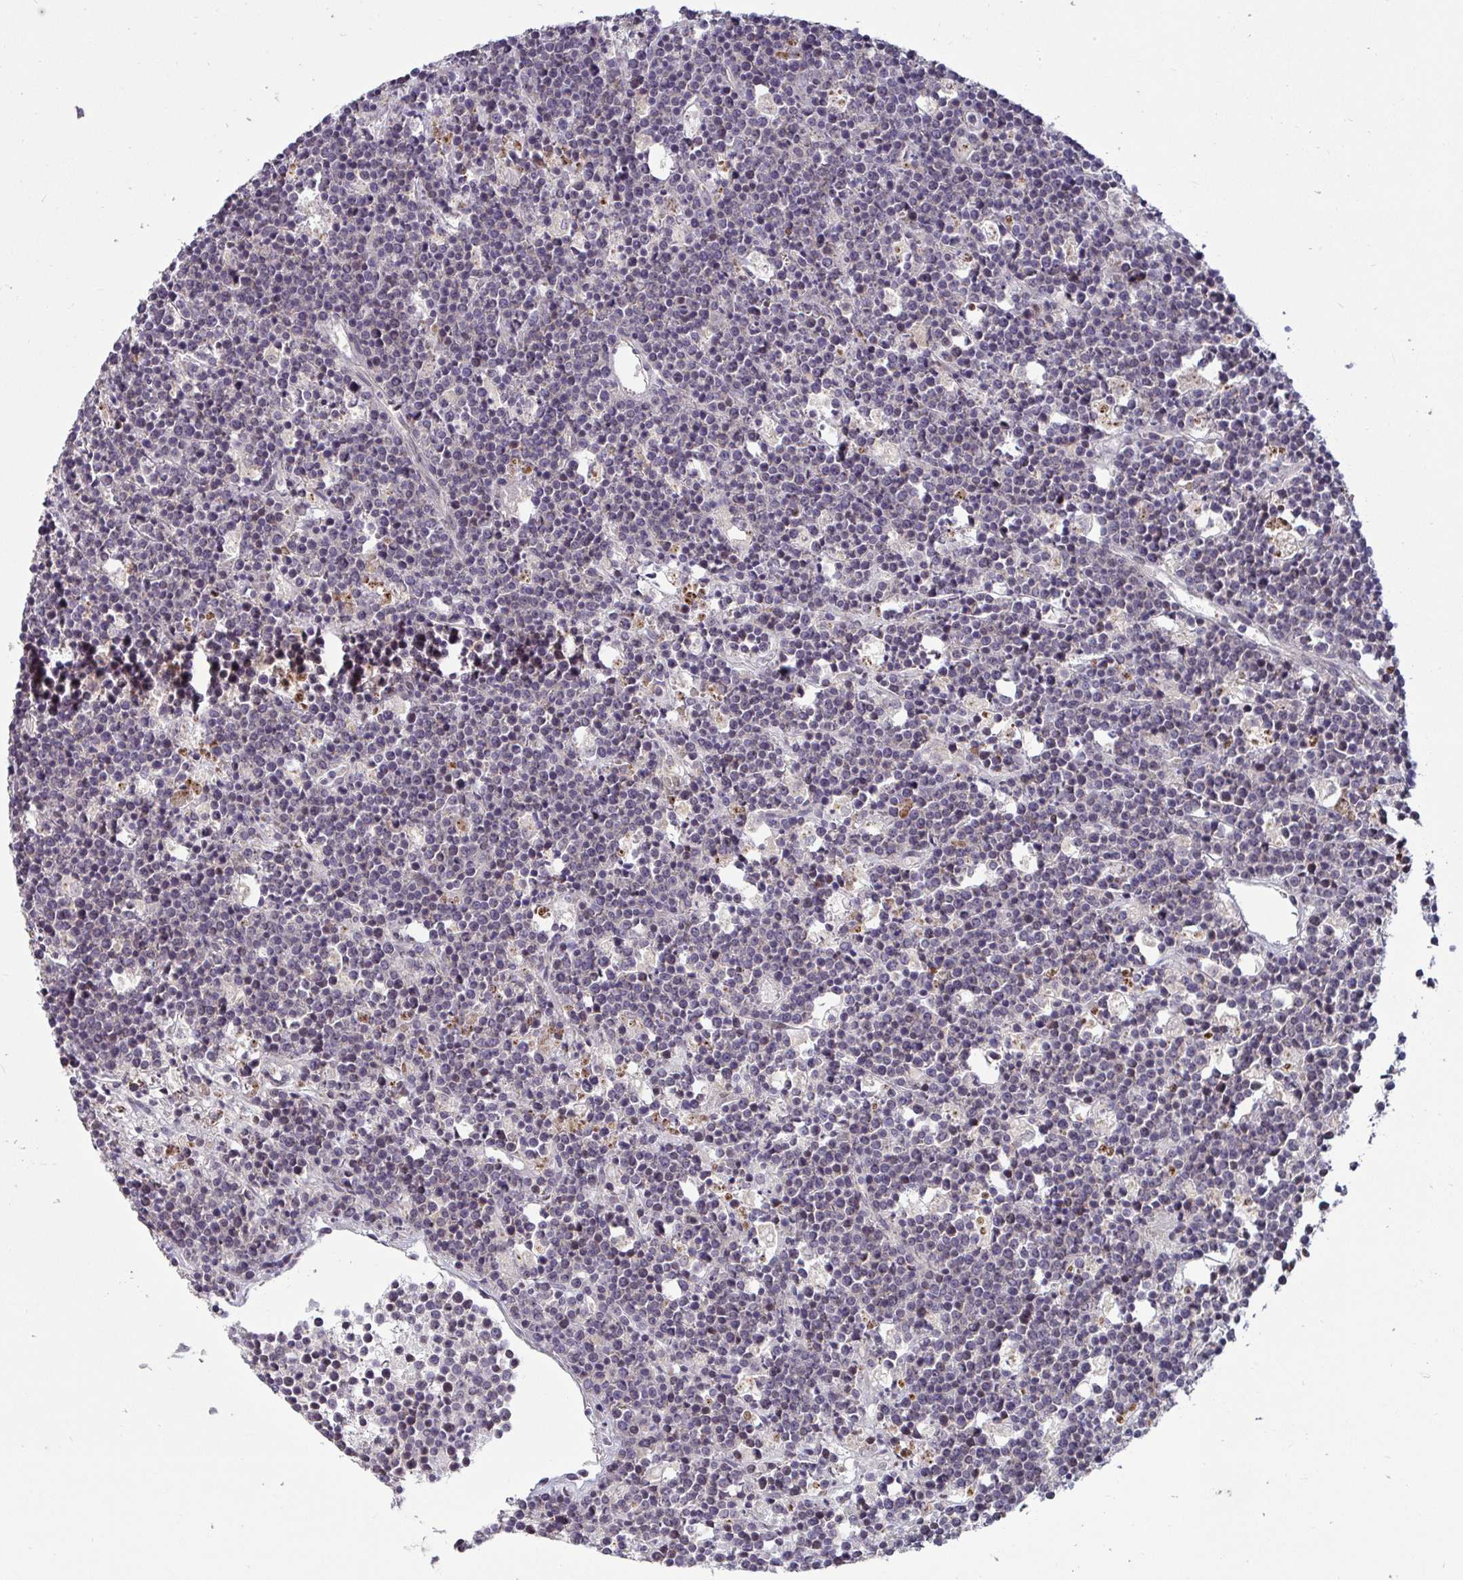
{"staining": {"intensity": "negative", "quantity": "none", "location": "none"}, "tissue": "lymphoma", "cell_type": "Tumor cells", "image_type": "cancer", "snomed": [{"axis": "morphology", "description": "Malignant lymphoma, non-Hodgkin's type, High grade"}, {"axis": "topography", "description": "Ovary"}], "caption": "Immunohistochemistry (IHC) photomicrograph of lymphoma stained for a protein (brown), which exhibits no expression in tumor cells. (IHC, brightfield microscopy, high magnification).", "gene": "GSTM1", "patient": {"sex": "female", "age": 56}}